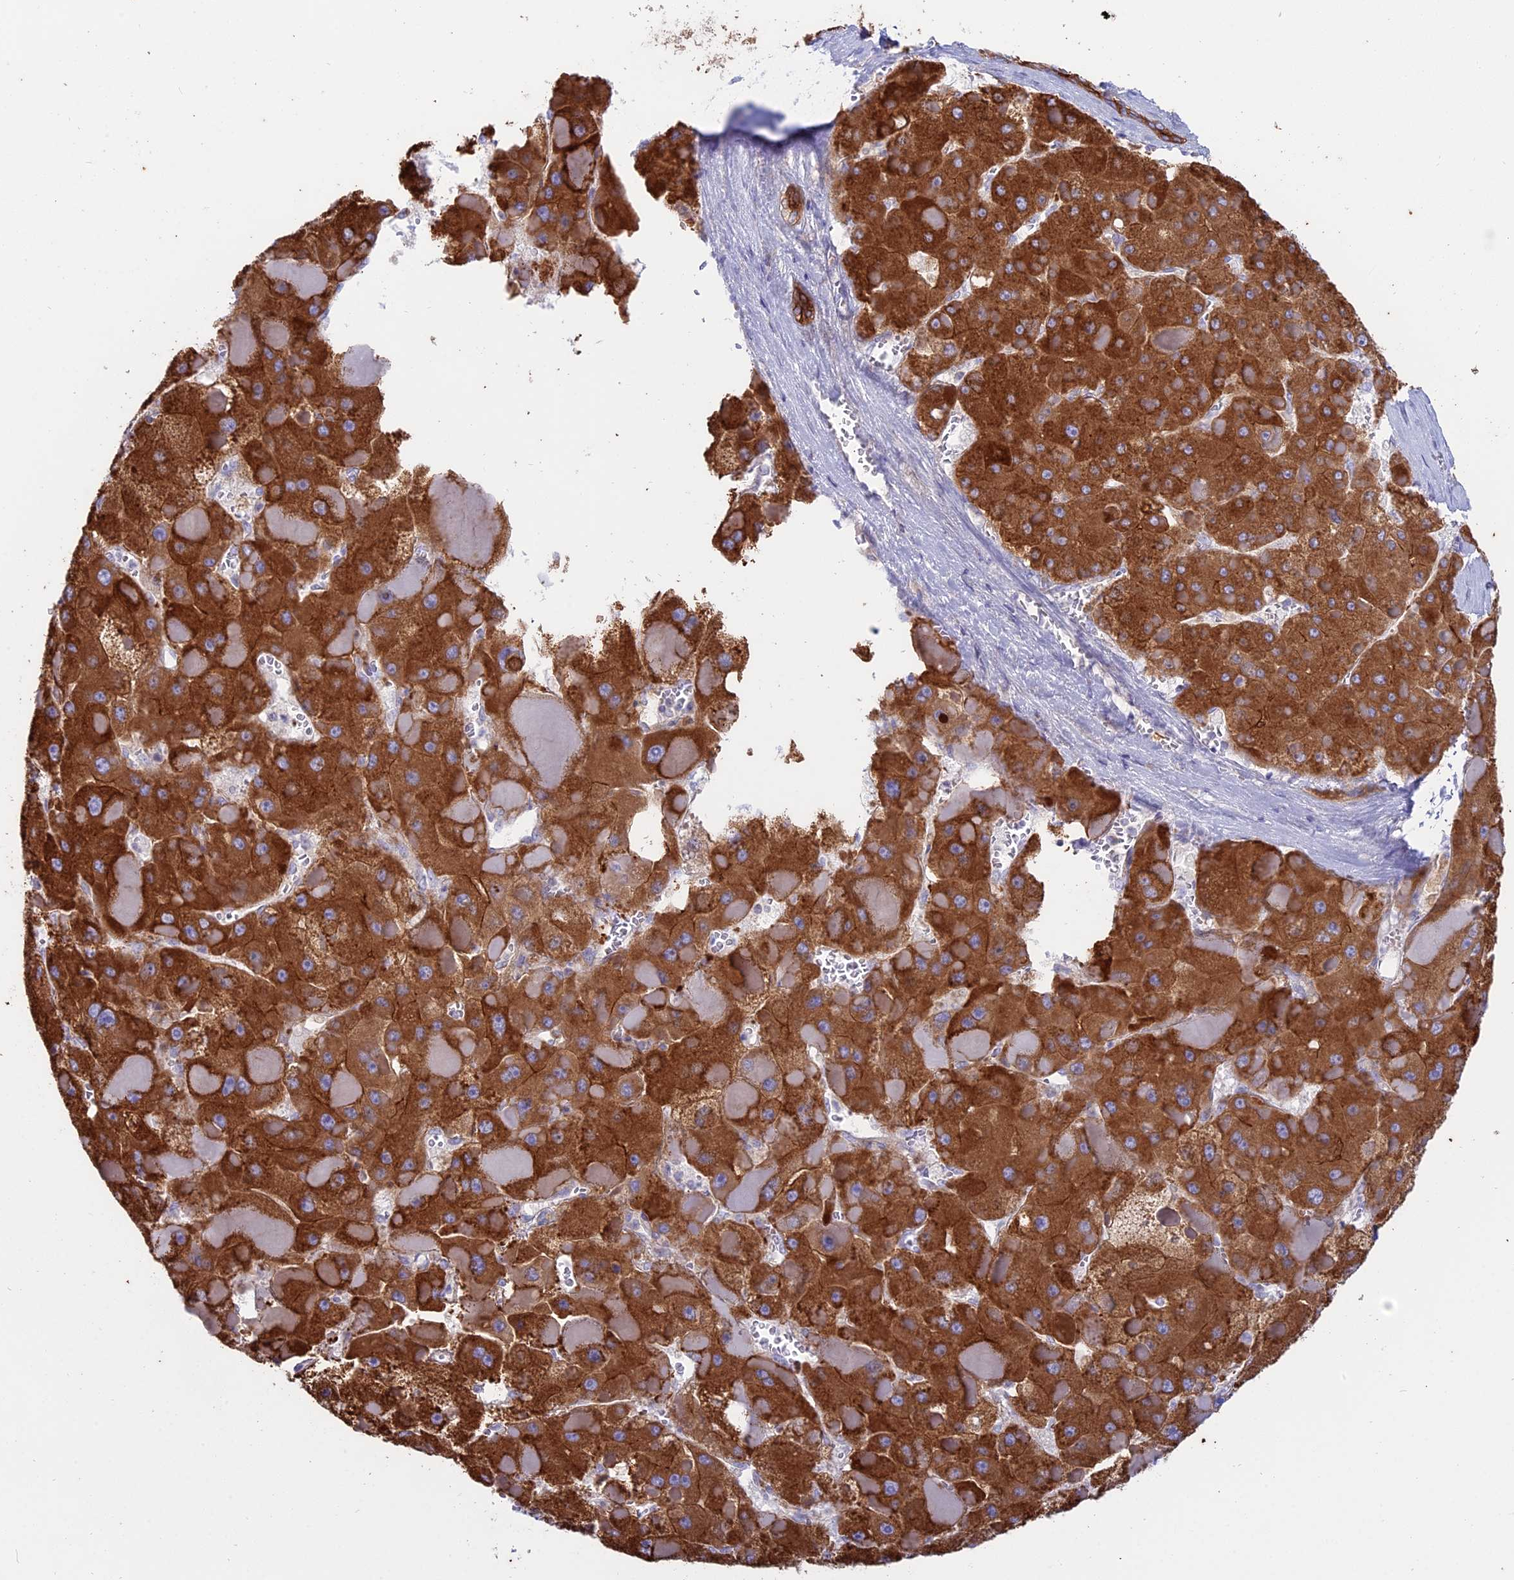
{"staining": {"intensity": "strong", "quantity": ">75%", "location": "cytoplasmic/membranous"}, "tissue": "liver cancer", "cell_type": "Tumor cells", "image_type": "cancer", "snomed": [{"axis": "morphology", "description": "Carcinoma, Hepatocellular, NOS"}, {"axis": "topography", "description": "Liver"}], "caption": "The image demonstrates a brown stain indicating the presence of a protein in the cytoplasmic/membranous of tumor cells in liver hepatocellular carcinoma.", "gene": "MYO5B", "patient": {"sex": "female", "age": 73}}